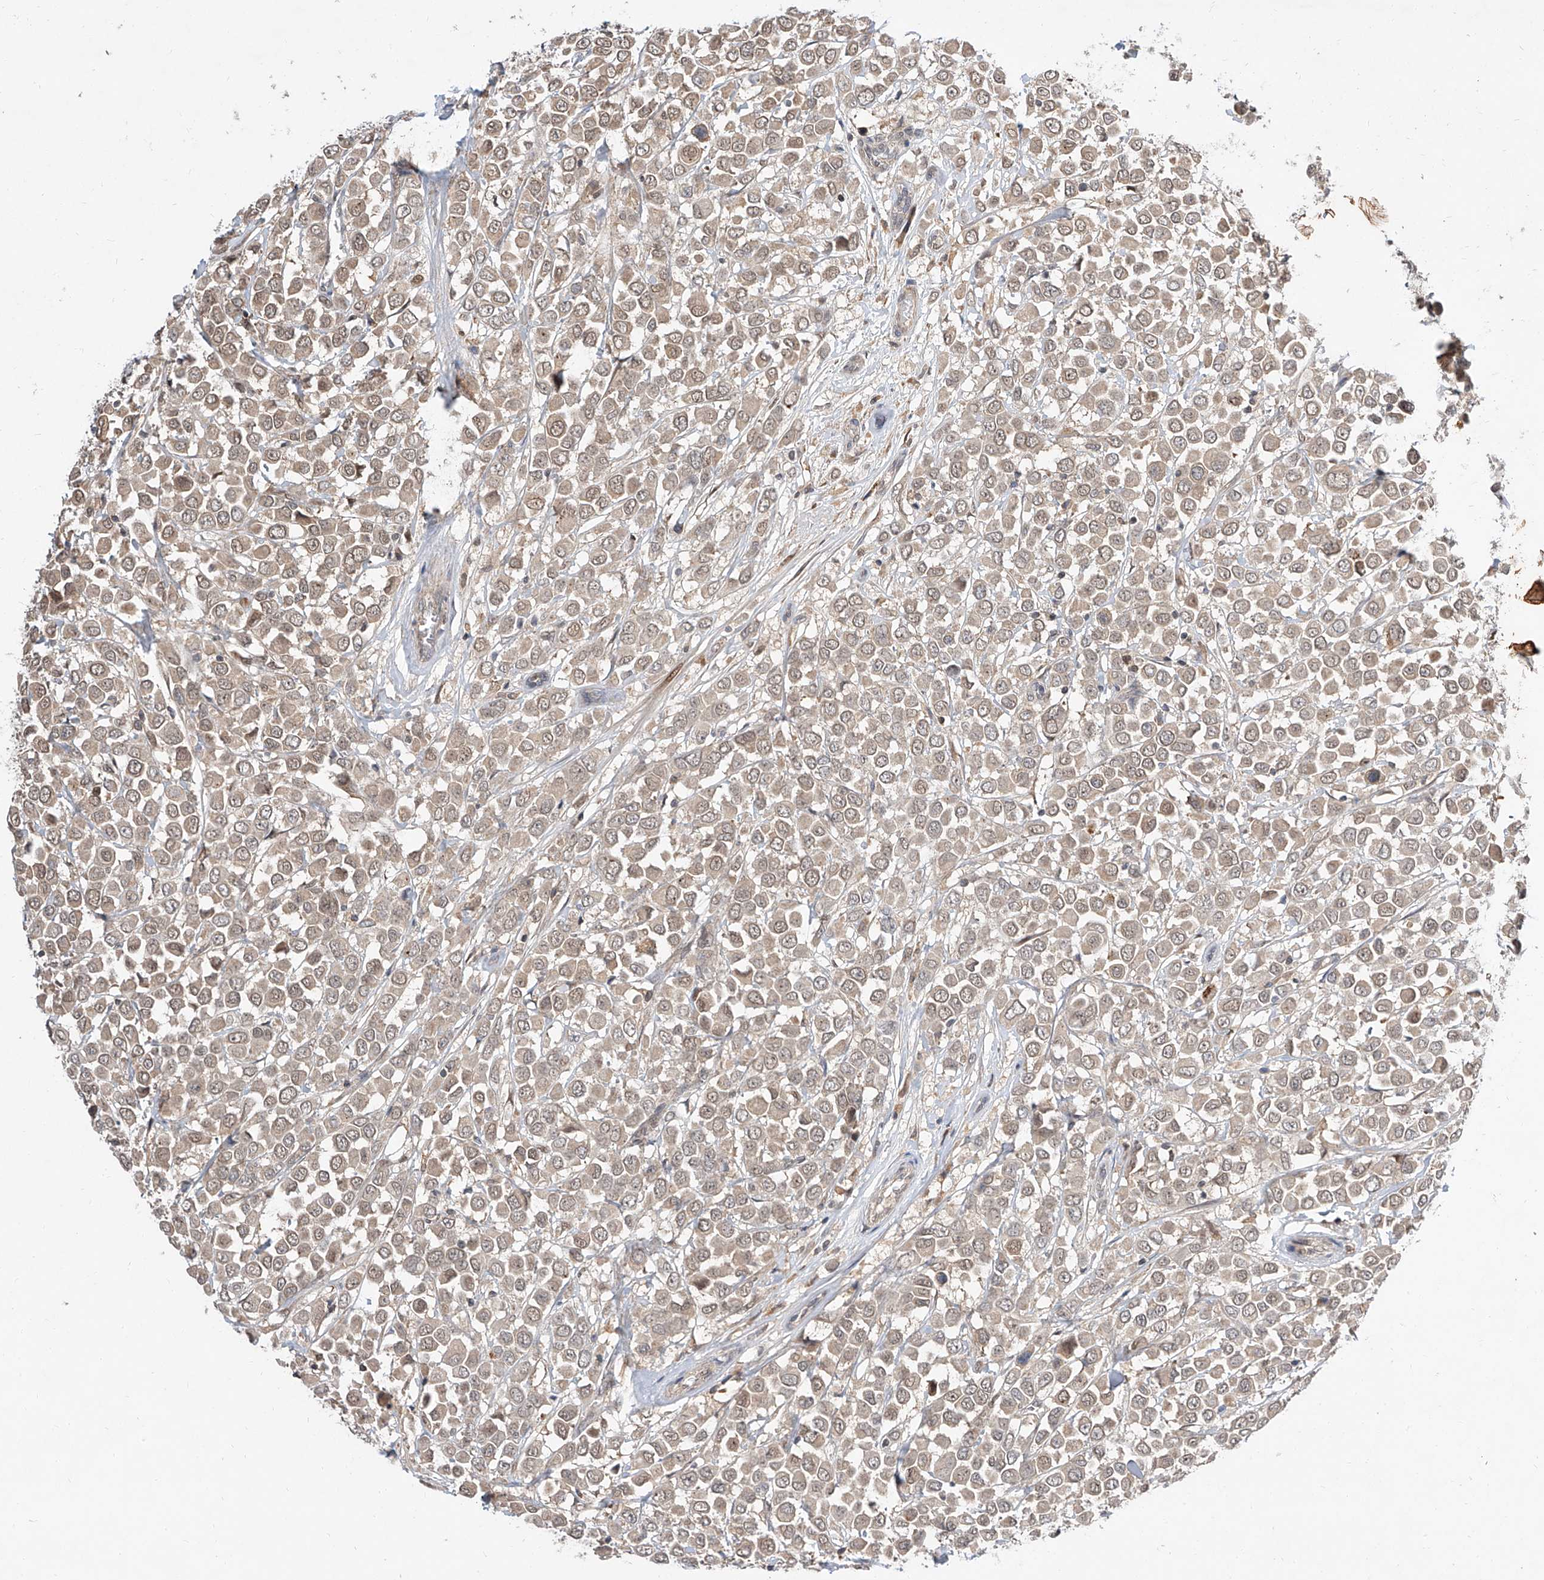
{"staining": {"intensity": "weak", "quantity": ">75%", "location": "cytoplasmic/membranous,nuclear"}, "tissue": "breast cancer", "cell_type": "Tumor cells", "image_type": "cancer", "snomed": [{"axis": "morphology", "description": "Duct carcinoma"}, {"axis": "topography", "description": "Breast"}], "caption": "A high-resolution micrograph shows immunohistochemistry staining of intraductal carcinoma (breast), which shows weak cytoplasmic/membranous and nuclear staining in about >75% of tumor cells.", "gene": "DIRAS3", "patient": {"sex": "female", "age": 61}}